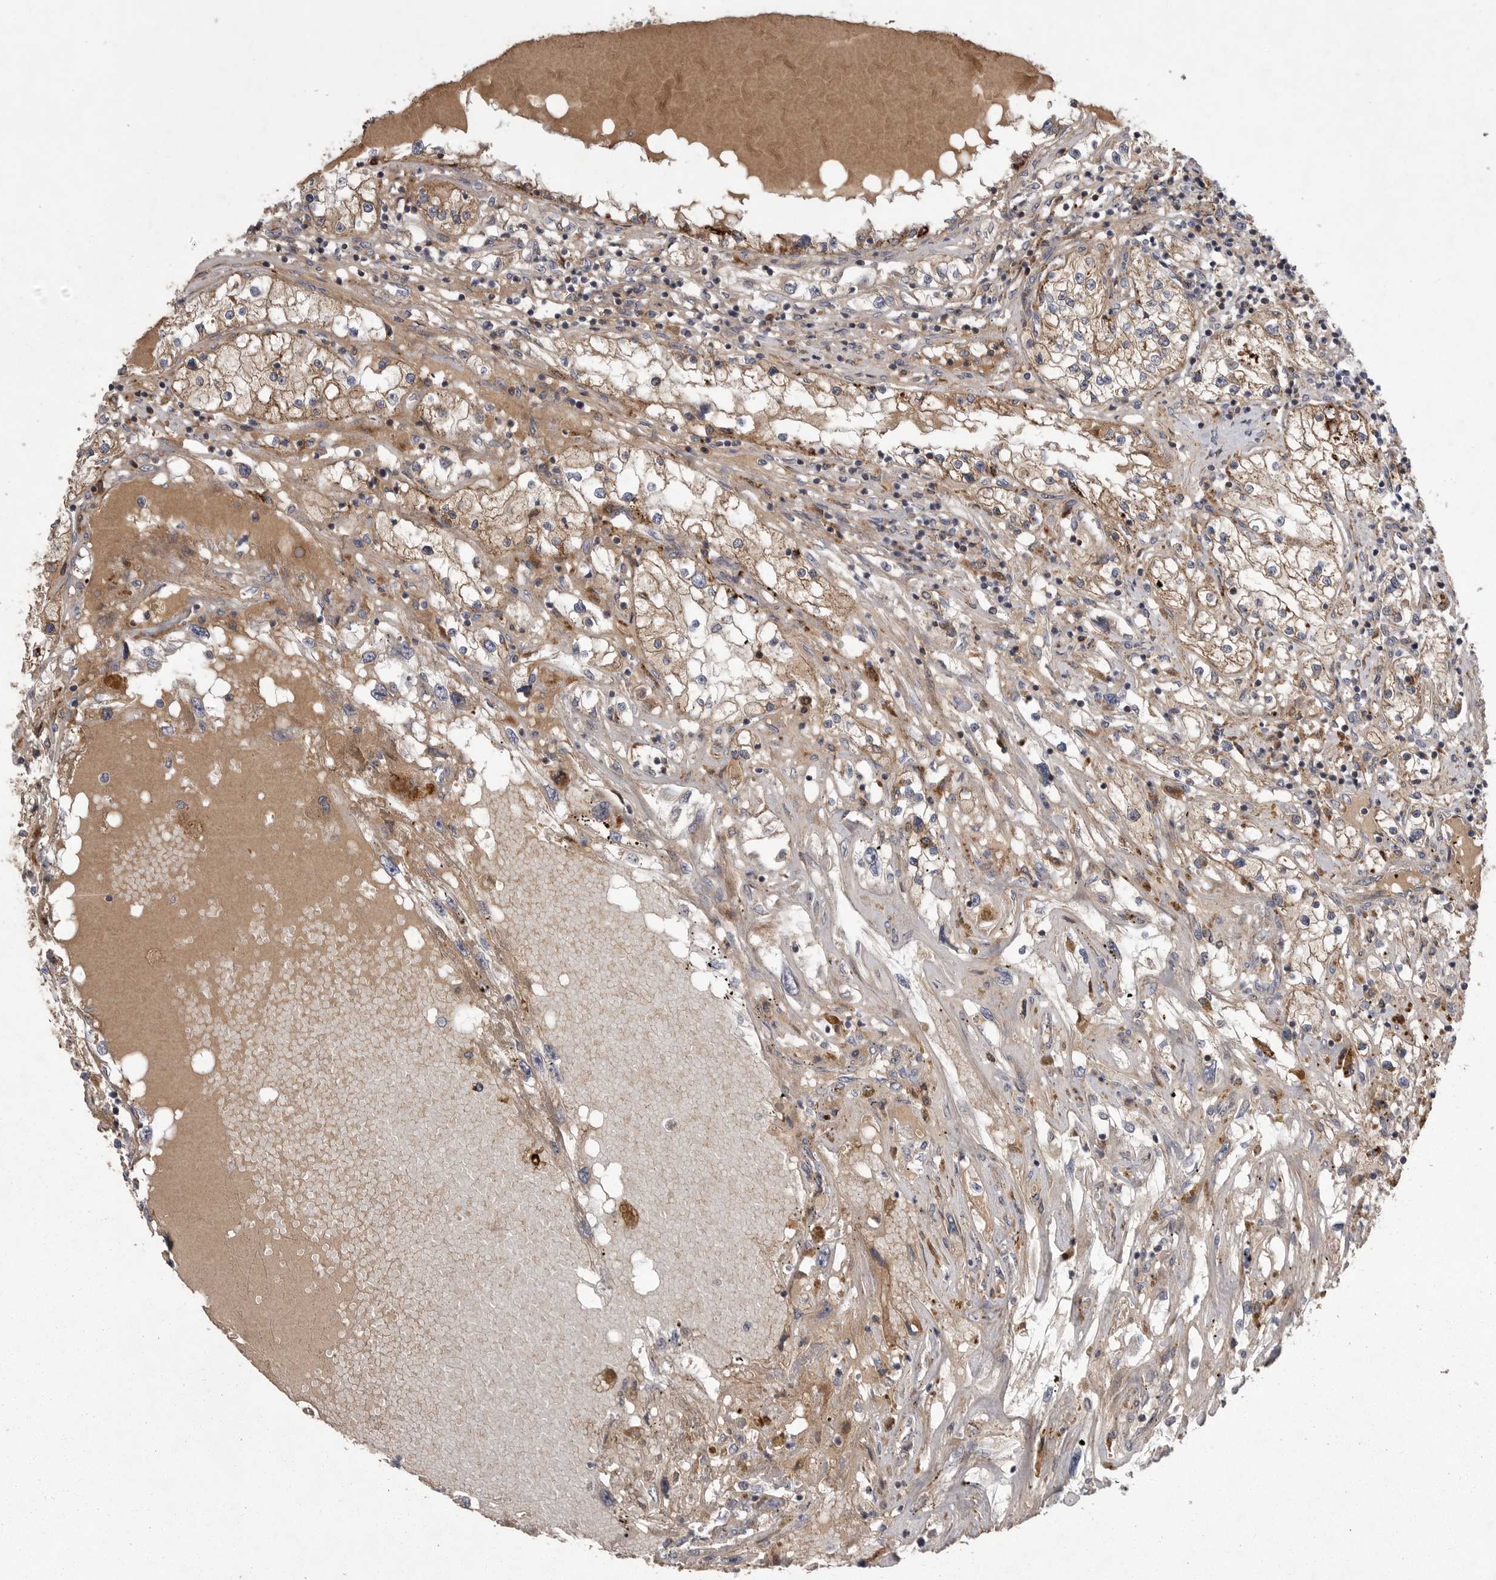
{"staining": {"intensity": "moderate", "quantity": "25%-75%", "location": "cytoplasmic/membranous"}, "tissue": "renal cancer", "cell_type": "Tumor cells", "image_type": "cancer", "snomed": [{"axis": "morphology", "description": "Adenocarcinoma, NOS"}, {"axis": "topography", "description": "Kidney"}], "caption": "Protein expression analysis of renal cancer demonstrates moderate cytoplasmic/membranous staining in approximately 25%-75% of tumor cells. The protein of interest is stained brown, and the nuclei are stained in blue (DAB IHC with brightfield microscopy, high magnification).", "gene": "CRP", "patient": {"sex": "male", "age": 68}}